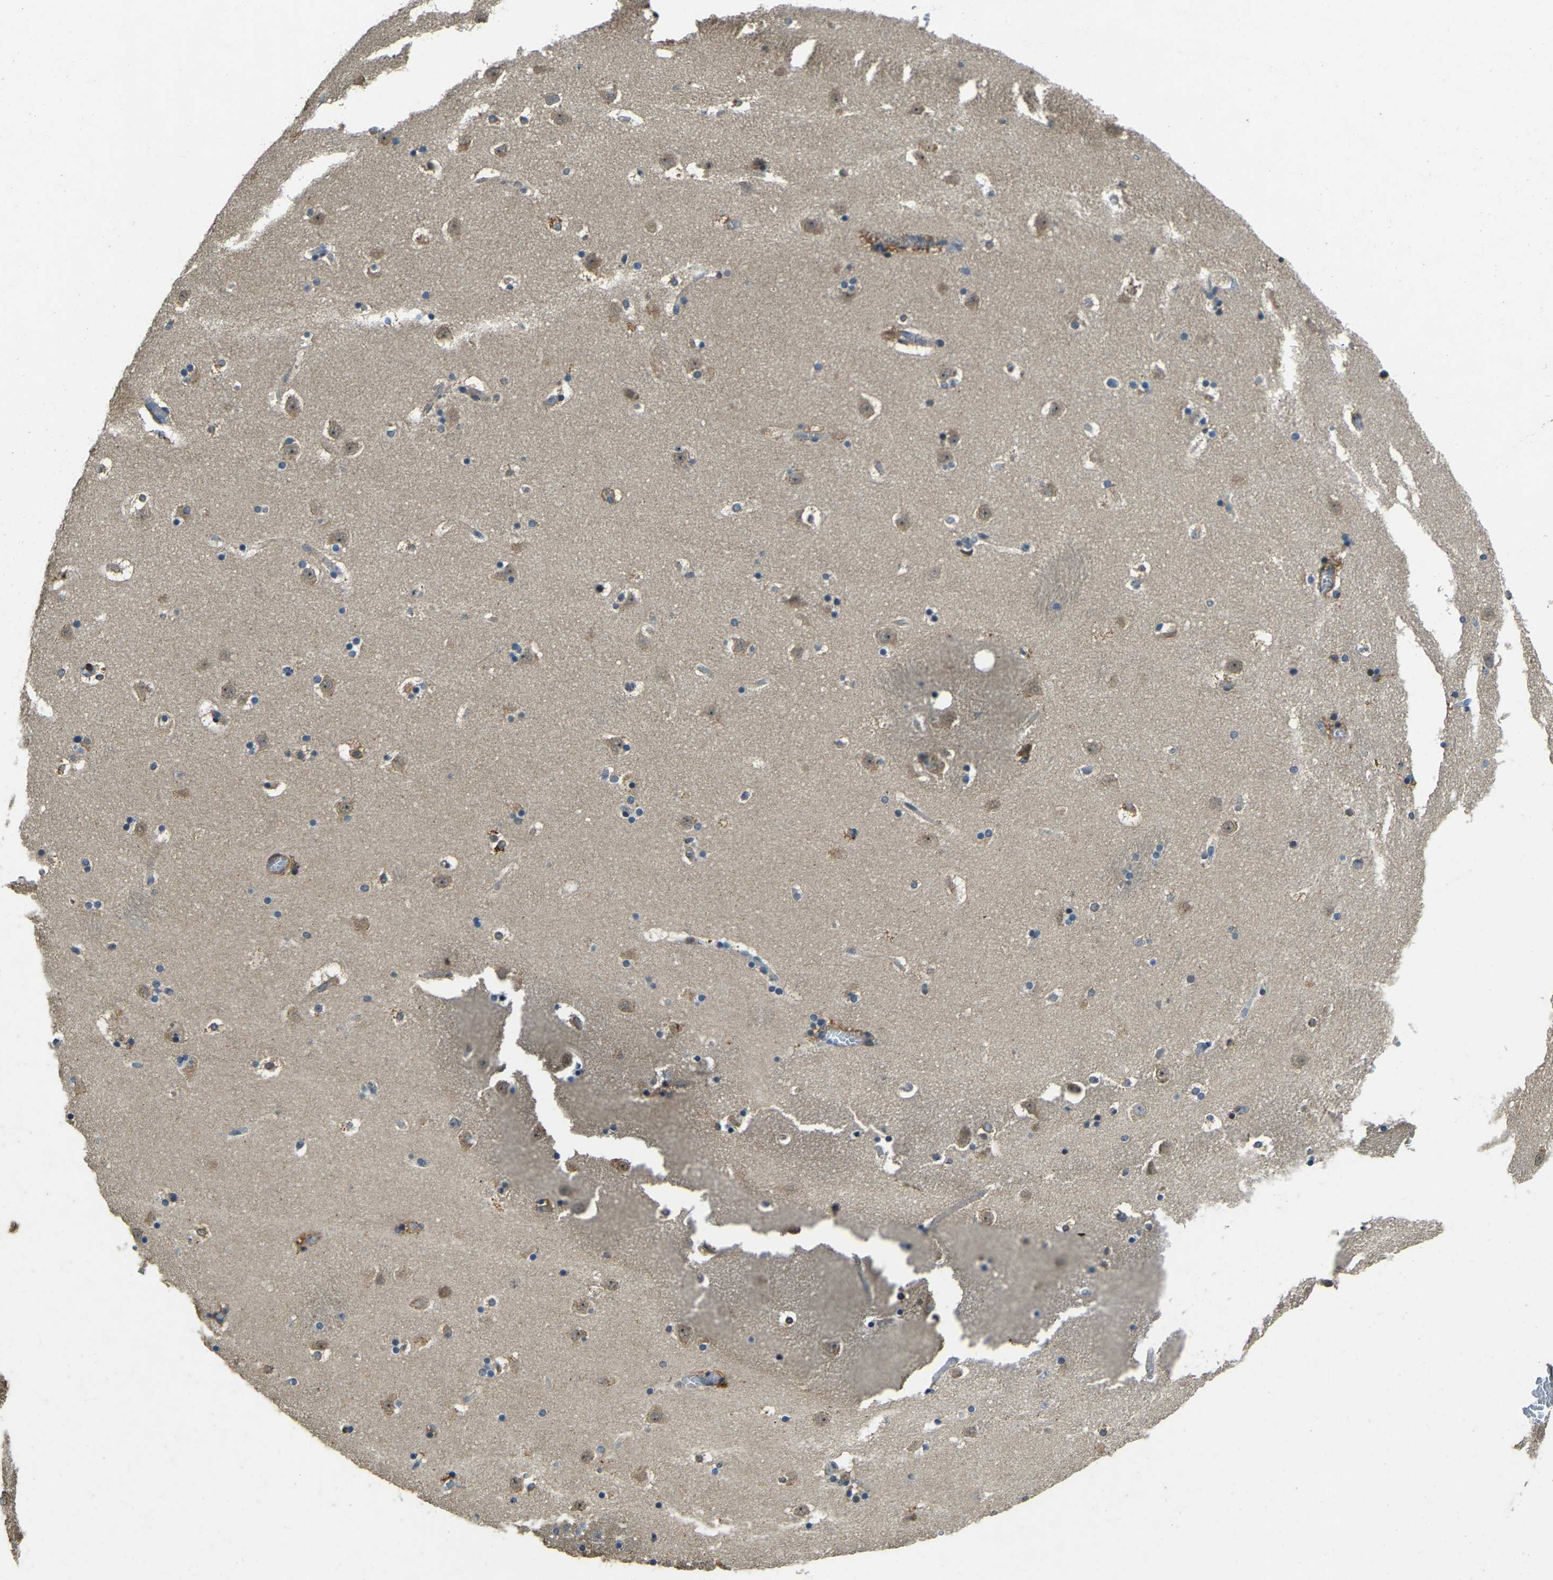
{"staining": {"intensity": "weak", "quantity": "<25%", "location": "cytoplasmic/membranous"}, "tissue": "caudate", "cell_type": "Glial cells", "image_type": "normal", "snomed": [{"axis": "morphology", "description": "Normal tissue, NOS"}, {"axis": "topography", "description": "Lateral ventricle wall"}], "caption": "This is an immunohistochemistry (IHC) image of unremarkable human caudate. There is no staining in glial cells.", "gene": "ATP8B1", "patient": {"sex": "male", "age": 45}}